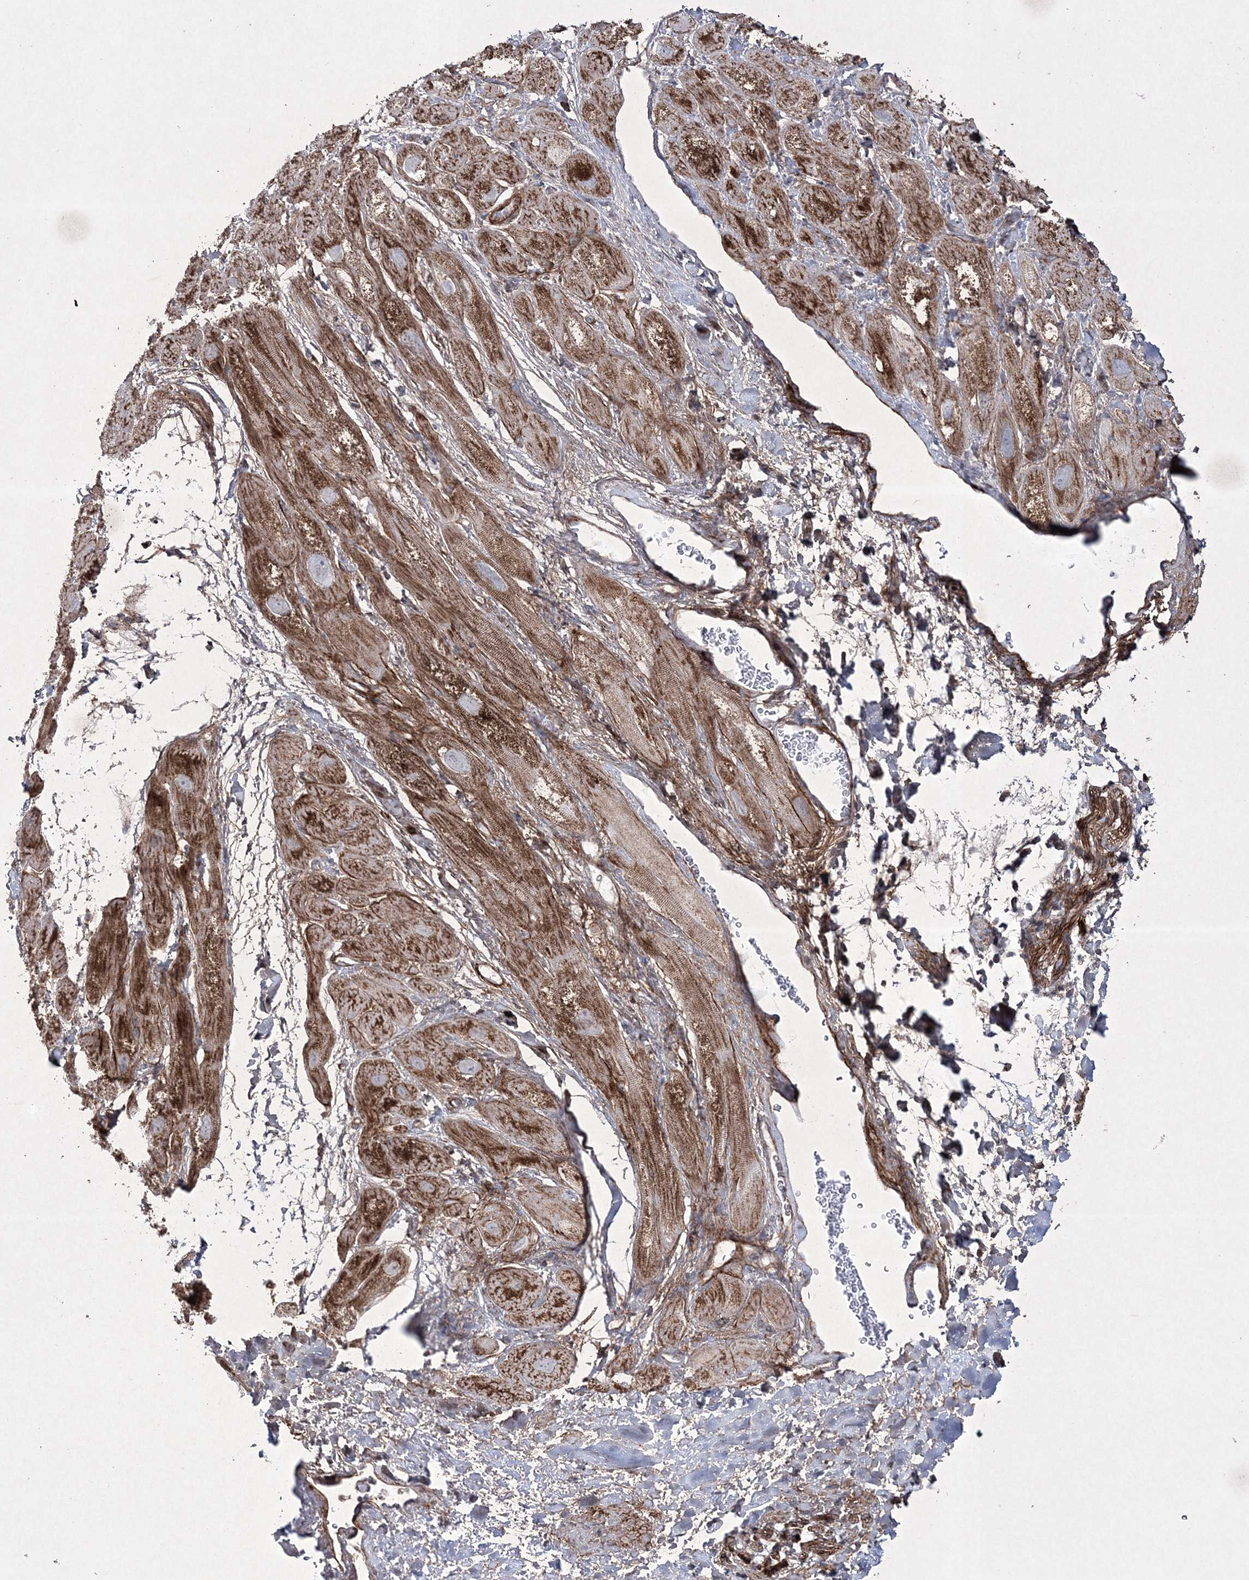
{"staining": {"intensity": "strong", "quantity": ">75%", "location": "cytoplasmic/membranous"}, "tissue": "heart muscle", "cell_type": "Cardiomyocytes", "image_type": "normal", "snomed": [{"axis": "morphology", "description": "Normal tissue, NOS"}, {"axis": "topography", "description": "Heart"}], "caption": "Brown immunohistochemical staining in benign heart muscle shows strong cytoplasmic/membranous positivity in about >75% of cardiomyocytes.", "gene": "RICTOR", "patient": {"sex": "male", "age": 49}}